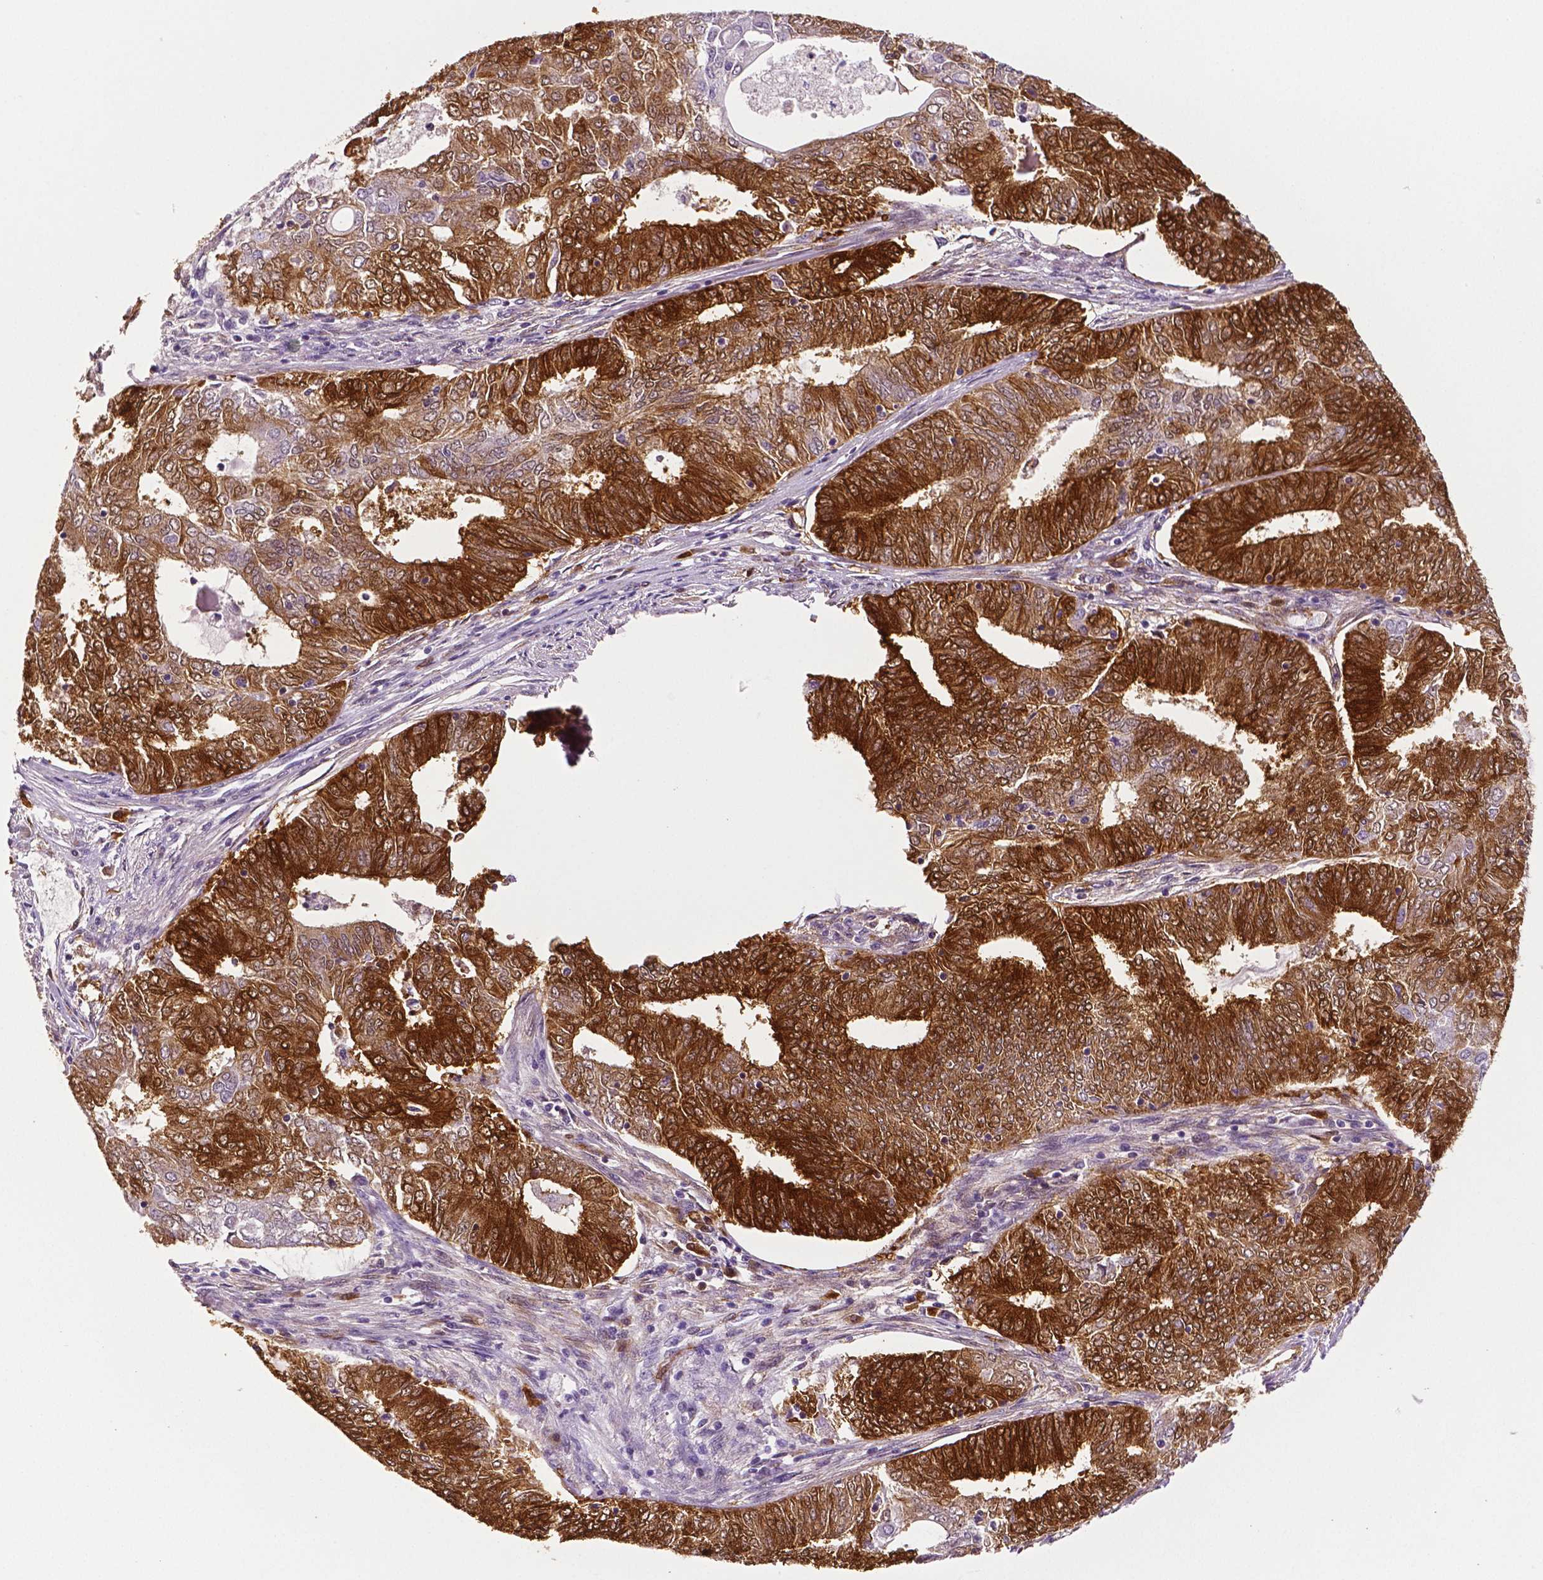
{"staining": {"intensity": "strong", "quantity": "25%-75%", "location": "cytoplasmic/membranous"}, "tissue": "endometrial cancer", "cell_type": "Tumor cells", "image_type": "cancer", "snomed": [{"axis": "morphology", "description": "Adenocarcinoma, NOS"}, {"axis": "topography", "description": "Endometrium"}], "caption": "Human adenocarcinoma (endometrial) stained for a protein (brown) displays strong cytoplasmic/membranous positive positivity in about 25%-75% of tumor cells.", "gene": "PHGDH", "patient": {"sex": "female", "age": 62}}